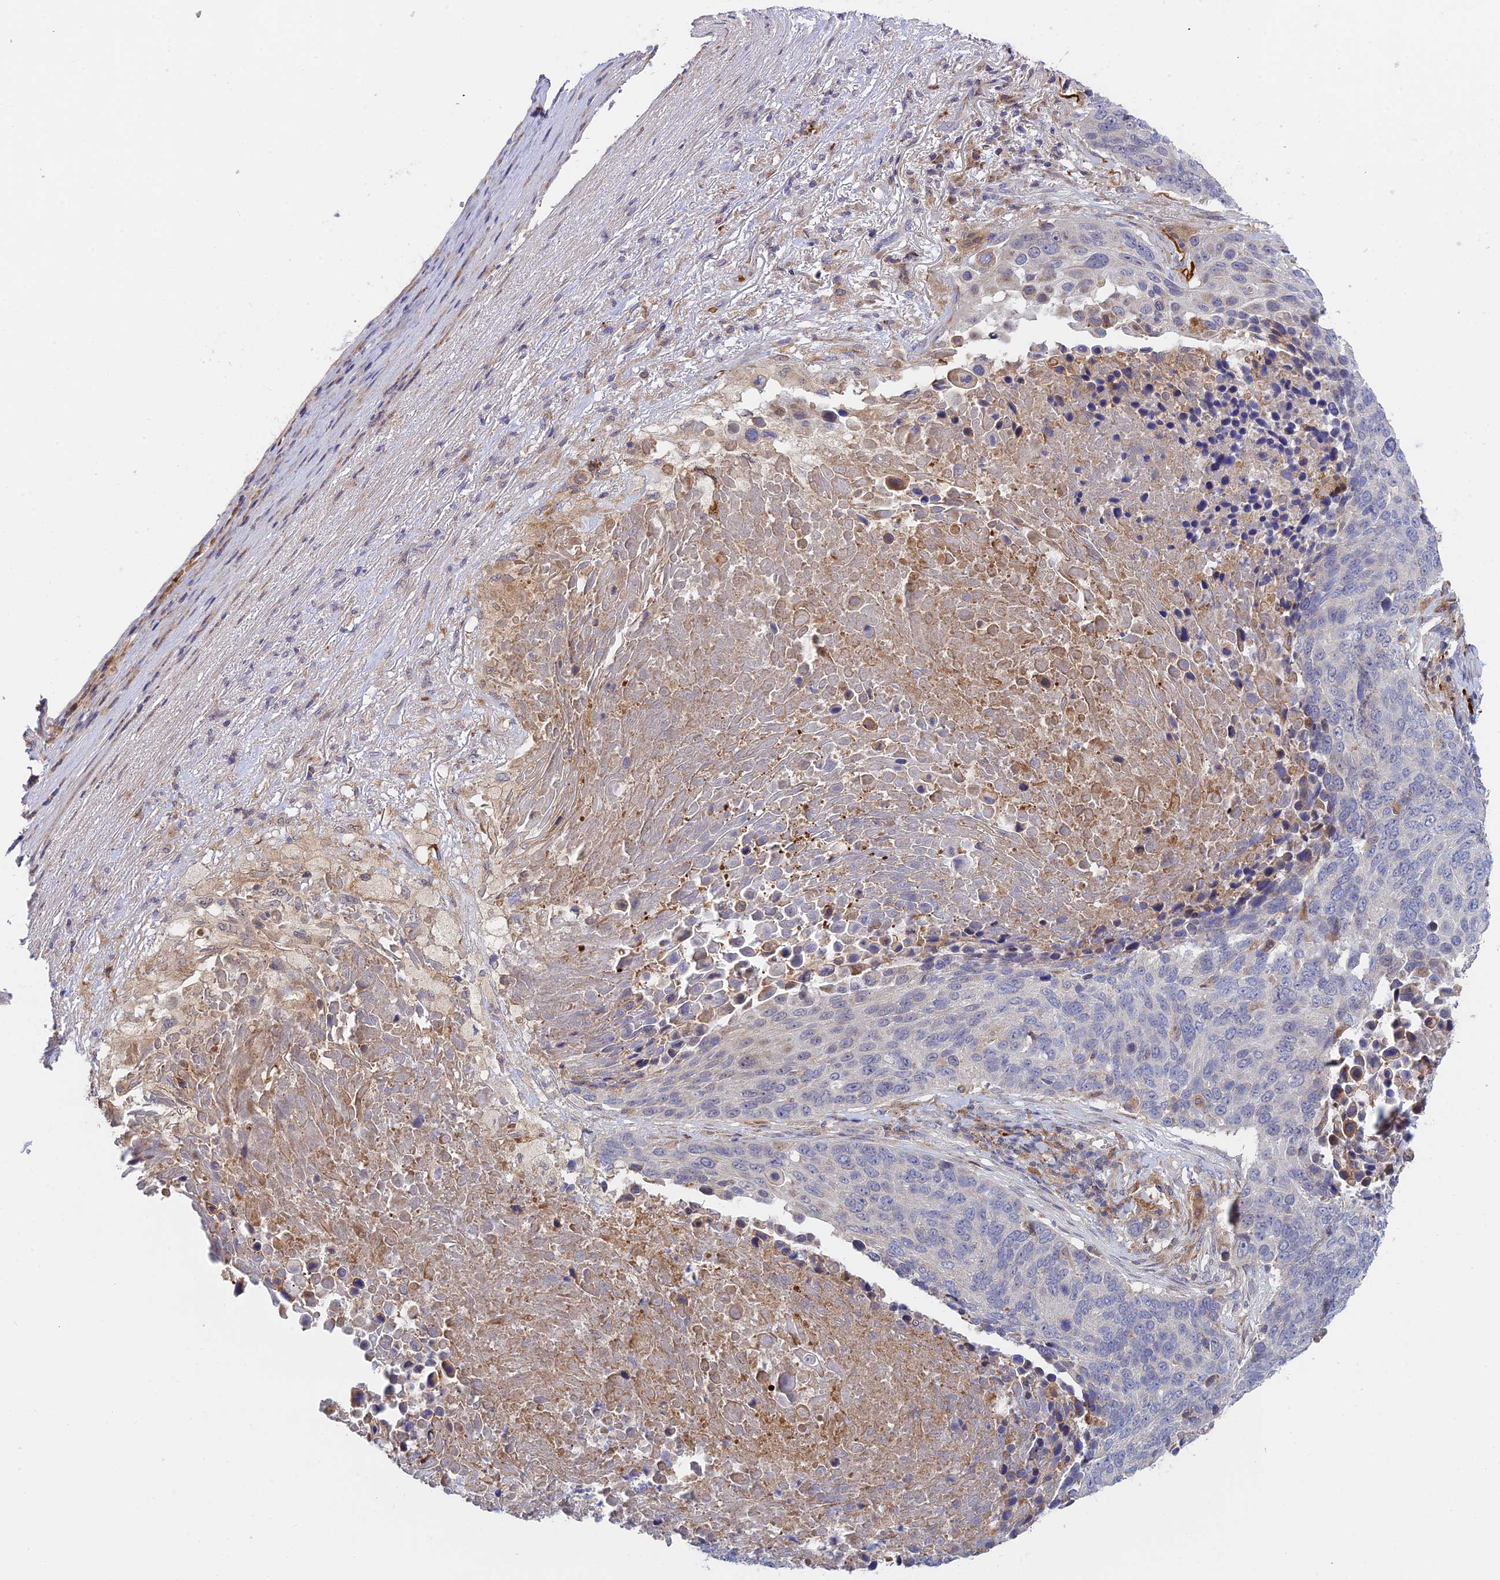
{"staining": {"intensity": "negative", "quantity": "none", "location": "none"}, "tissue": "lung cancer", "cell_type": "Tumor cells", "image_type": "cancer", "snomed": [{"axis": "morphology", "description": "Normal tissue, NOS"}, {"axis": "morphology", "description": "Squamous cell carcinoma, NOS"}, {"axis": "topography", "description": "Lymph node"}, {"axis": "topography", "description": "Lung"}], "caption": "Immunohistochemical staining of lung squamous cell carcinoma exhibits no significant expression in tumor cells. (Brightfield microscopy of DAB IHC at high magnification).", "gene": "FUOM", "patient": {"sex": "male", "age": 66}}